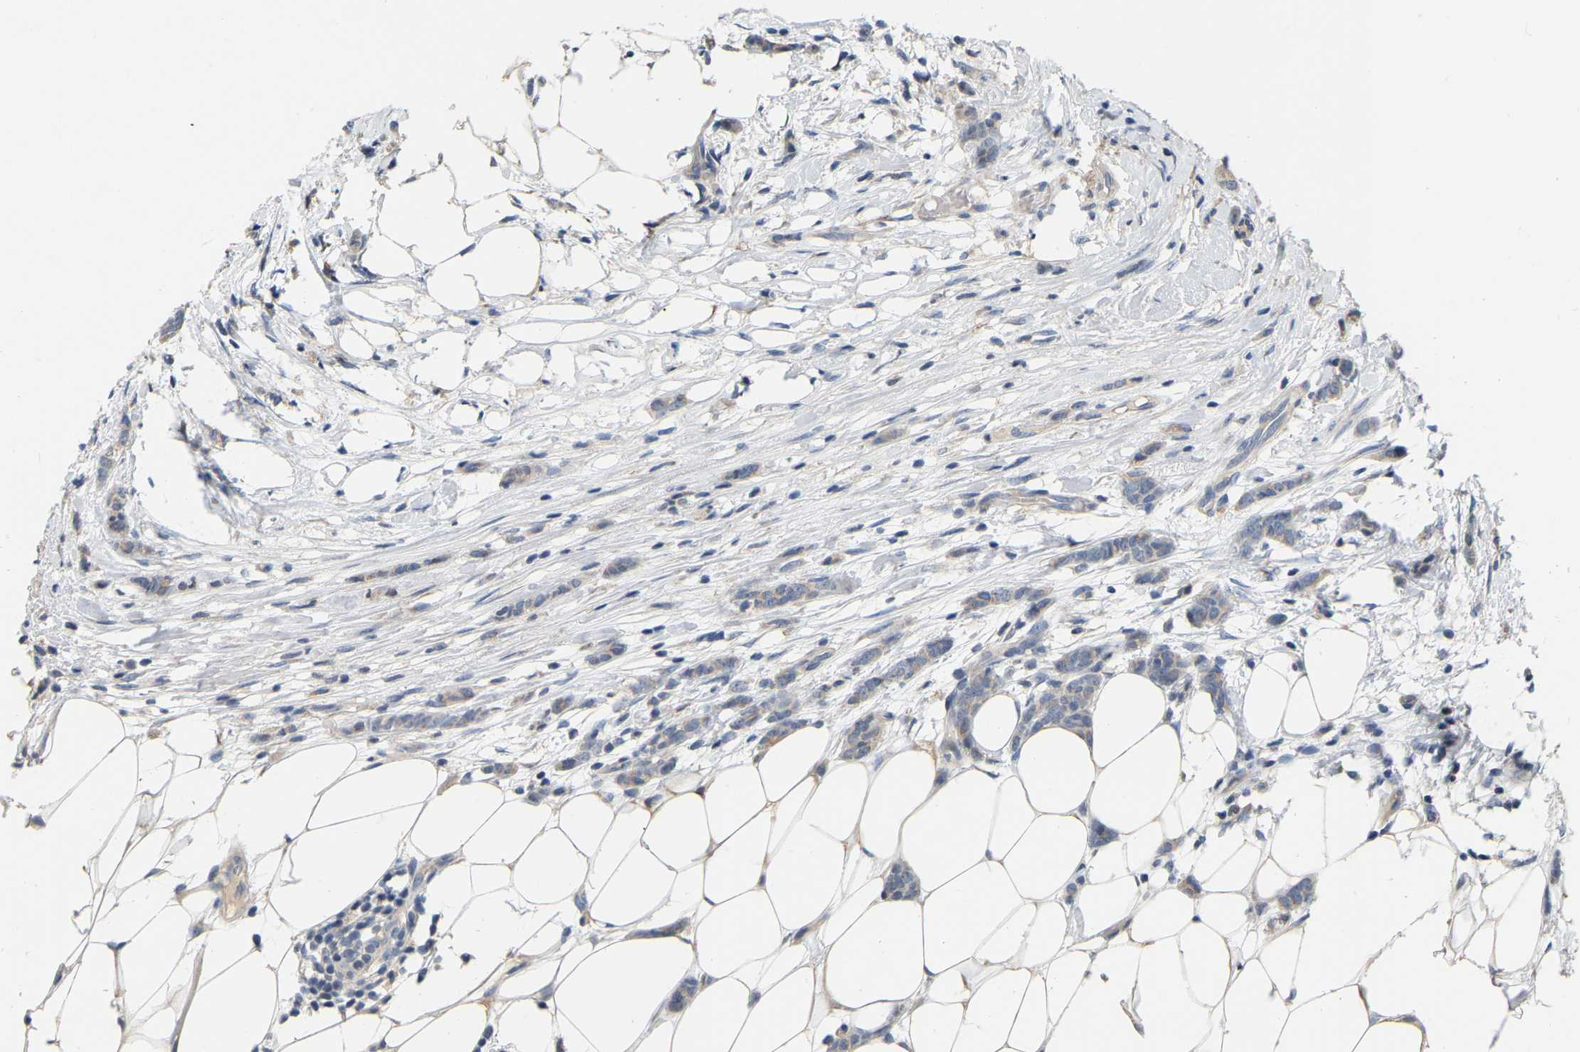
{"staining": {"intensity": "weak", "quantity": "25%-75%", "location": "cytoplasmic/membranous"}, "tissue": "breast cancer", "cell_type": "Tumor cells", "image_type": "cancer", "snomed": [{"axis": "morphology", "description": "Lobular carcinoma"}, {"axis": "topography", "description": "Skin"}, {"axis": "topography", "description": "Breast"}], "caption": "High-magnification brightfield microscopy of breast cancer stained with DAB (3,3'-diaminobenzidine) (brown) and counterstained with hematoxylin (blue). tumor cells exhibit weak cytoplasmic/membranous staining is appreciated in about25%-75% of cells.", "gene": "SSH1", "patient": {"sex": "female", "age": 46}}